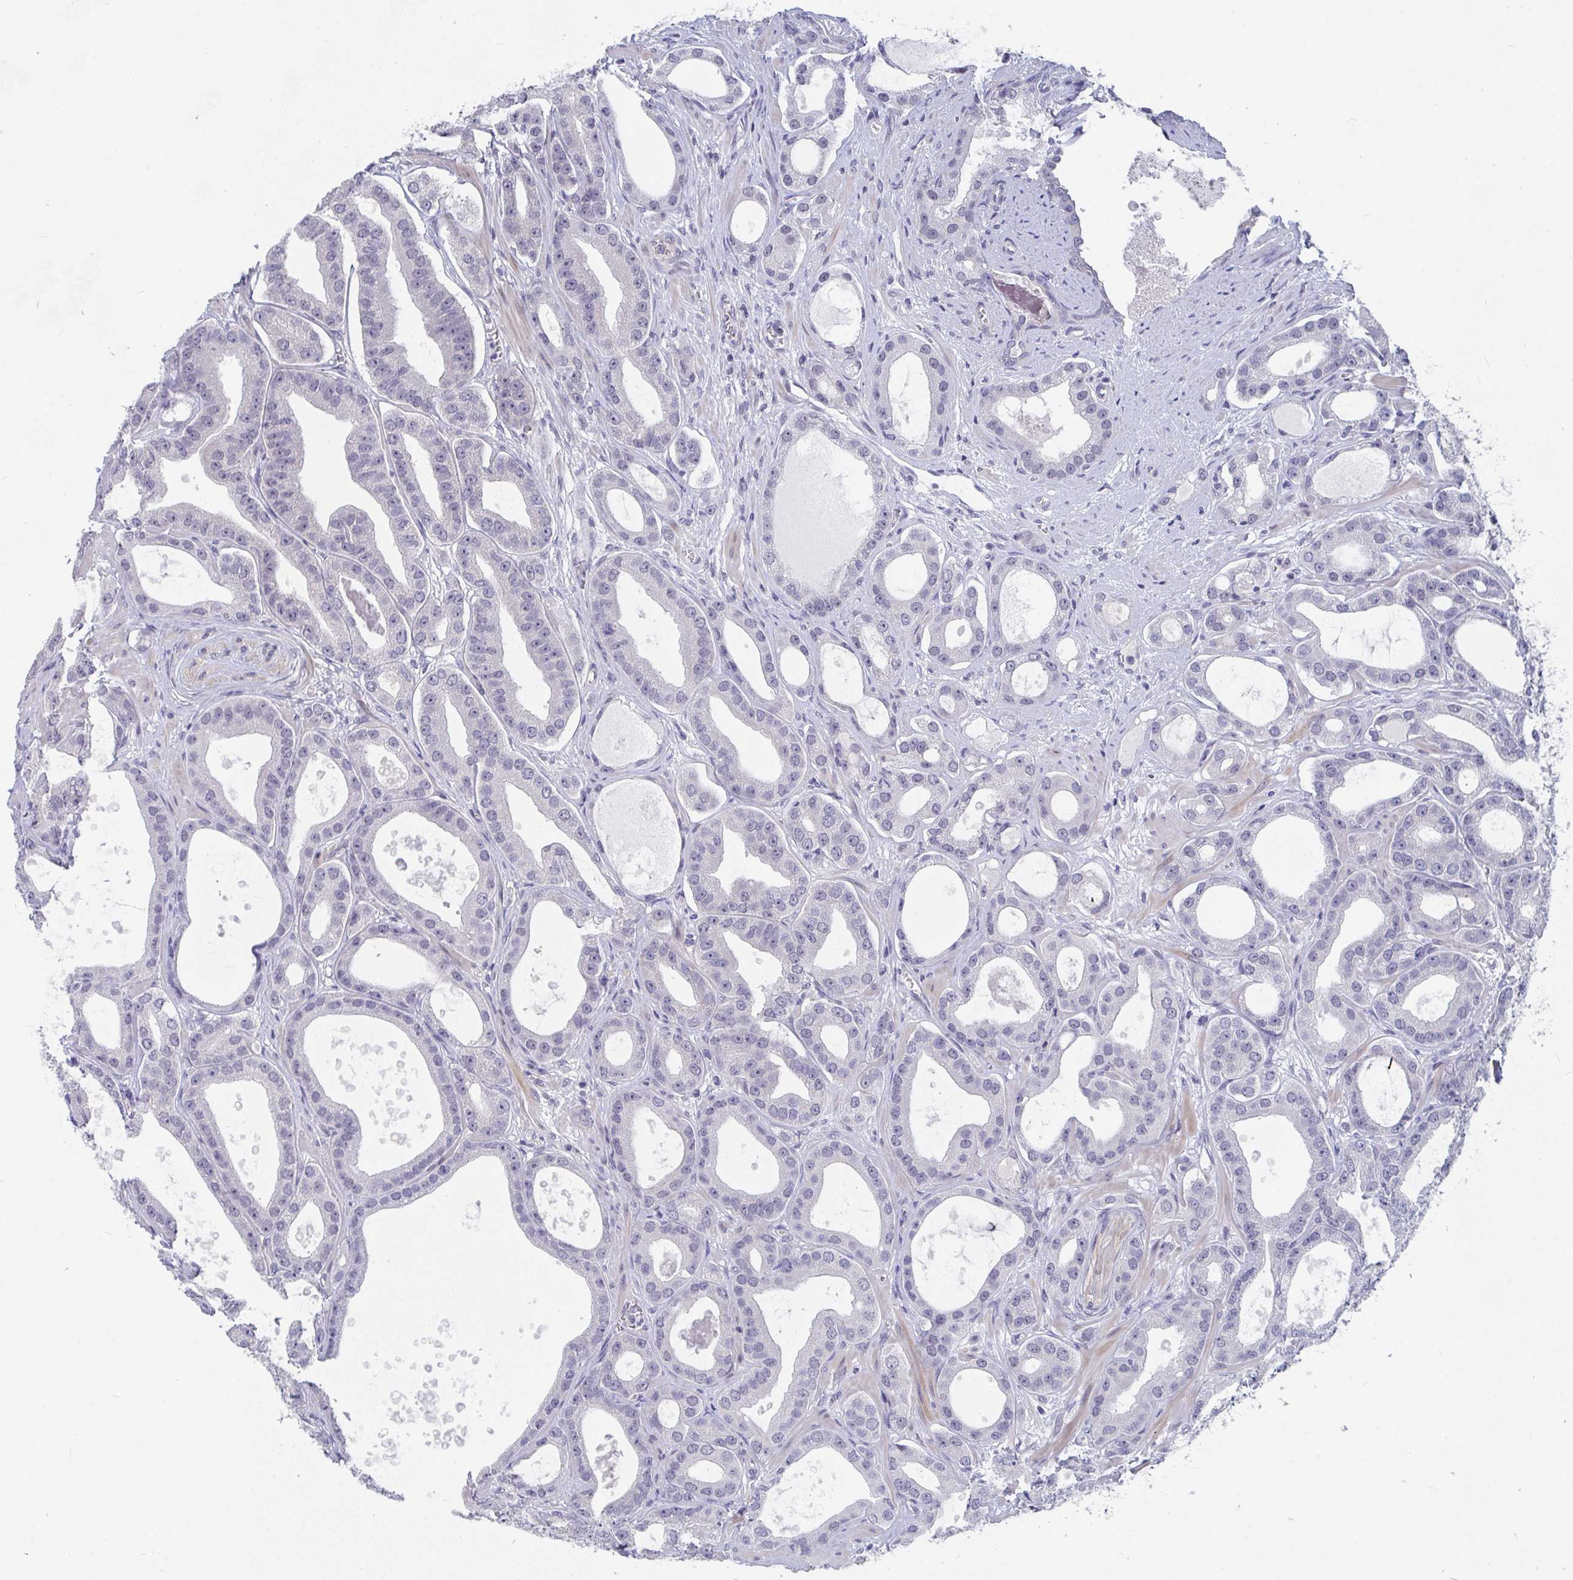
{"staining": {"intensity": "negative", "quantity": "none", "location": "none"}, "tissue": "prostate cancer", "cell_type": "Tumor cells", "image_type": "cancer", "snomed": [{"axis": "morphology", "description": "Adenocarcinoma, High grade"}, {"axis": "topography", "description": "Prostate"}], "caption": "Histopathology image shows no significant protein staining in tumor cells of prostate cancer (adenocarcinoma (high-grade)). Nuclei are stained in blue.", "gene": "FAM156B", "patient": {"sex": "male", "age": 65}}